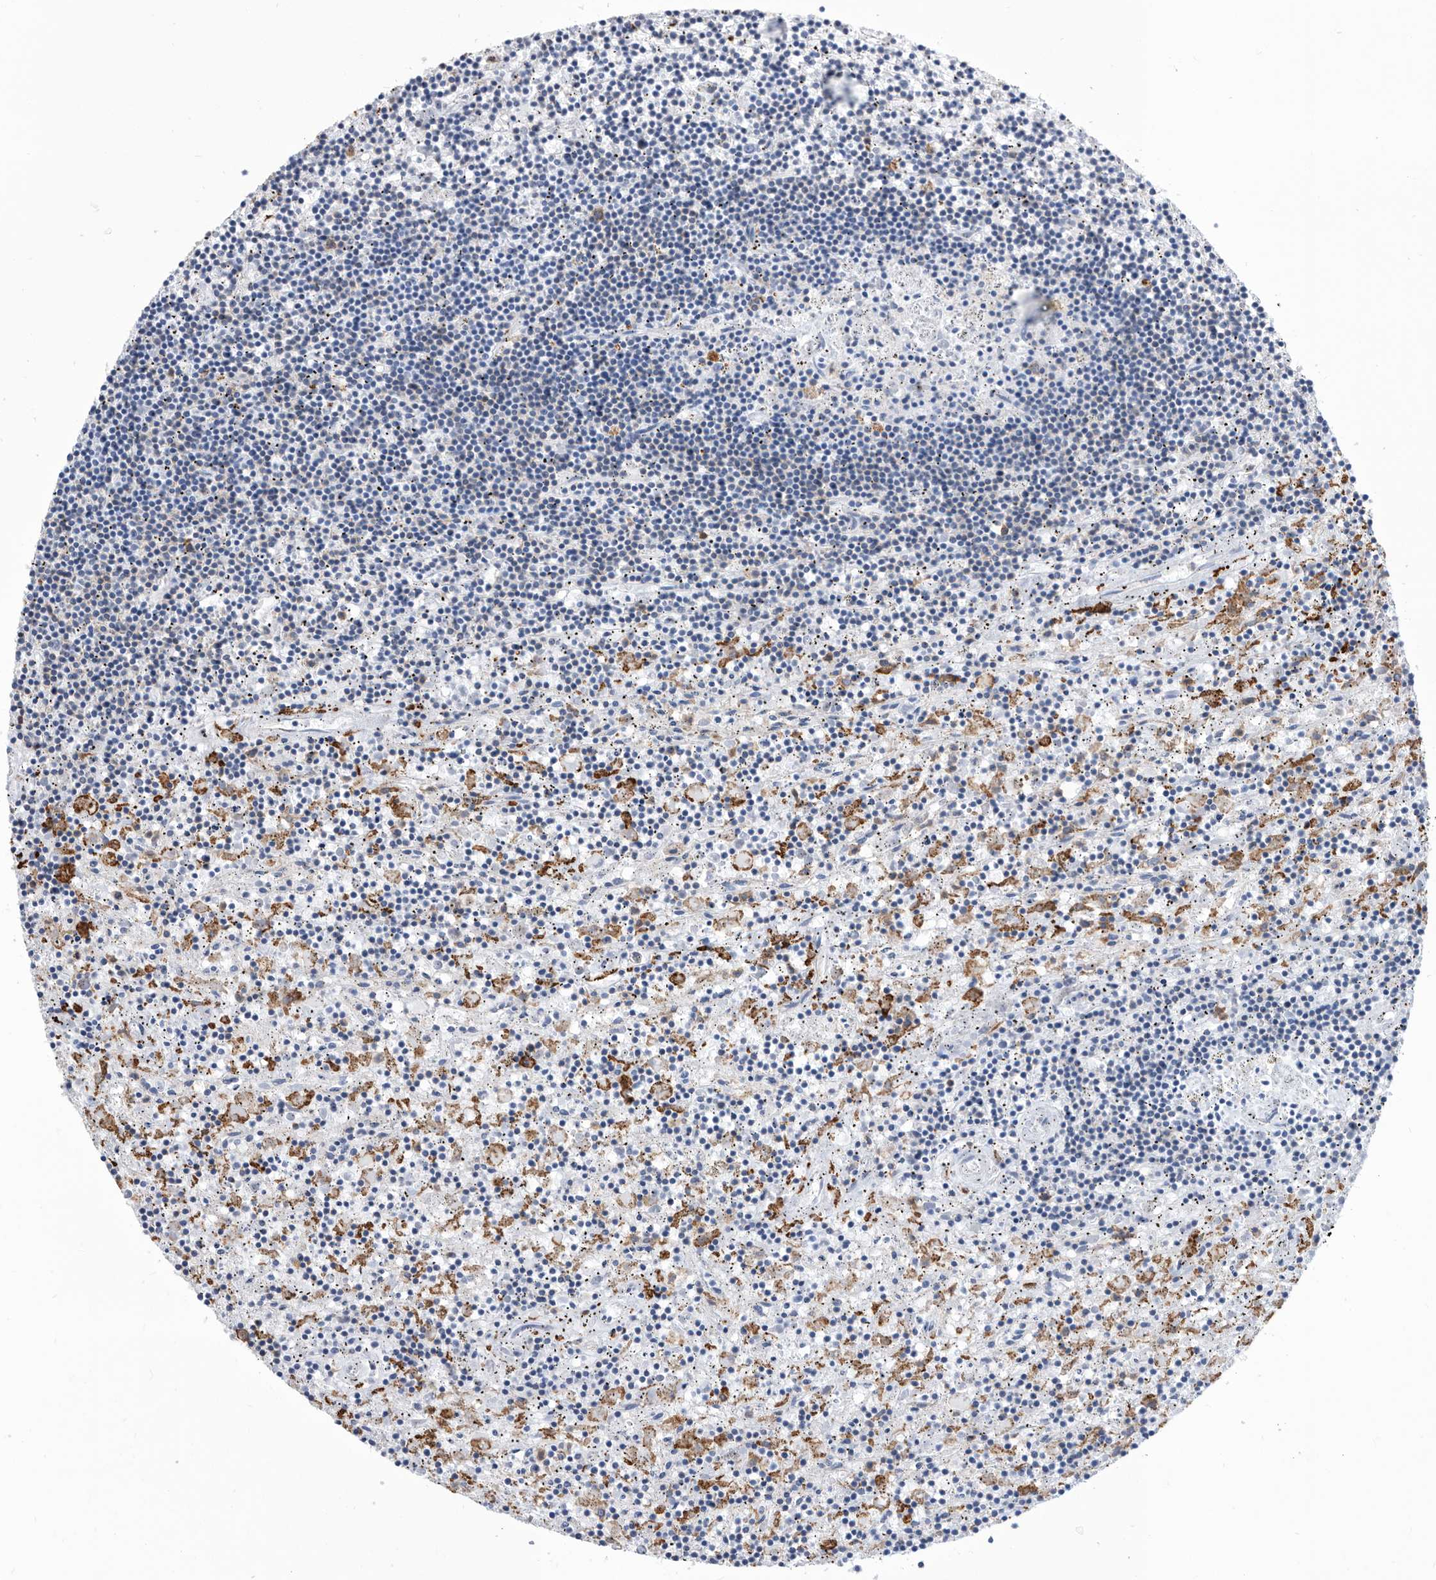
{"staining": {"intensity": "negative", "quantity": "none", "location": "none"}, "tissue": "lymphoma", "cell_type": "Tumor cells", "image_type": "cancer", "snomed": [{"axis": "morphology", "description": "Malignant lymphoma, non-Hodgkin's type, Low grade"}, {"axis": "topography", "description": "Spleen"}], "caption": "Tumor cells show no significant protein expression in lymphoma. (Immunohistochemistry, brightfield microscopy, high magnification).", "gene": "SMG7", "patient": {"sex": "male", "age": 76}}